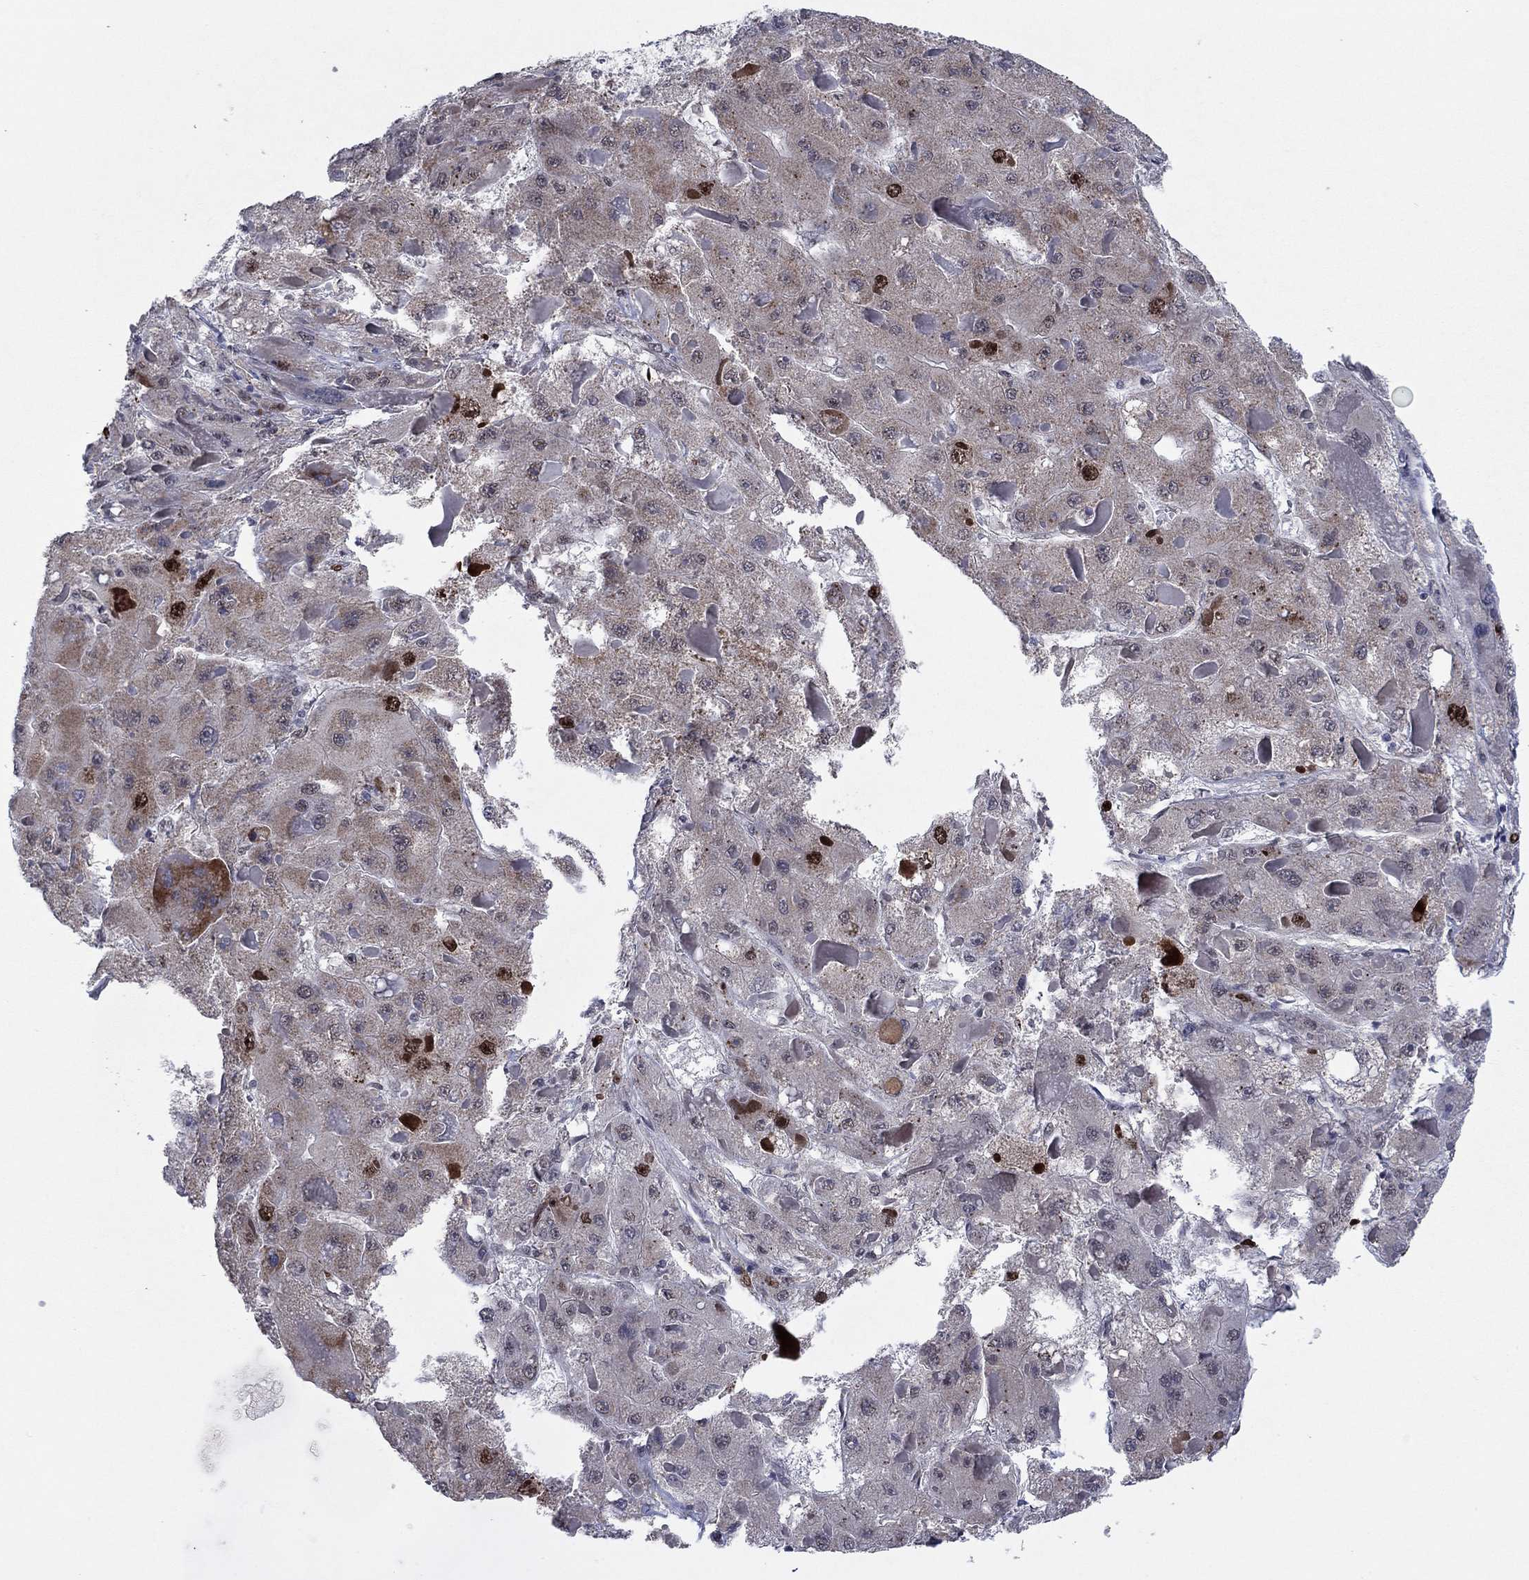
{"staining": {"intensity": "strong", "quantity": "<25%", "location": "nuclear"}, "tissue": "liver cancer", "cell_type": "Tumor cells", "image_type": "cancer", "snomed": [{"axis": "morphology", "description": "Carcinoma, Hepatocellular, NOS"}, {"axis": "topography", "description": "Liver"}], "caption": "Brown immunohistochemical staining in human hepatocellular carcinoma (liver) displays strong nuclear positivity in approximately <25% of tumor cells. The staining is performed using DAB (3,3'-diaminobenzidine) brown chromogen to label protein expression. The nuclei are counter-stained blue using hematoxylin.", "gene": "CDCA5", "patient": {"sex": "female", "age": 73}}